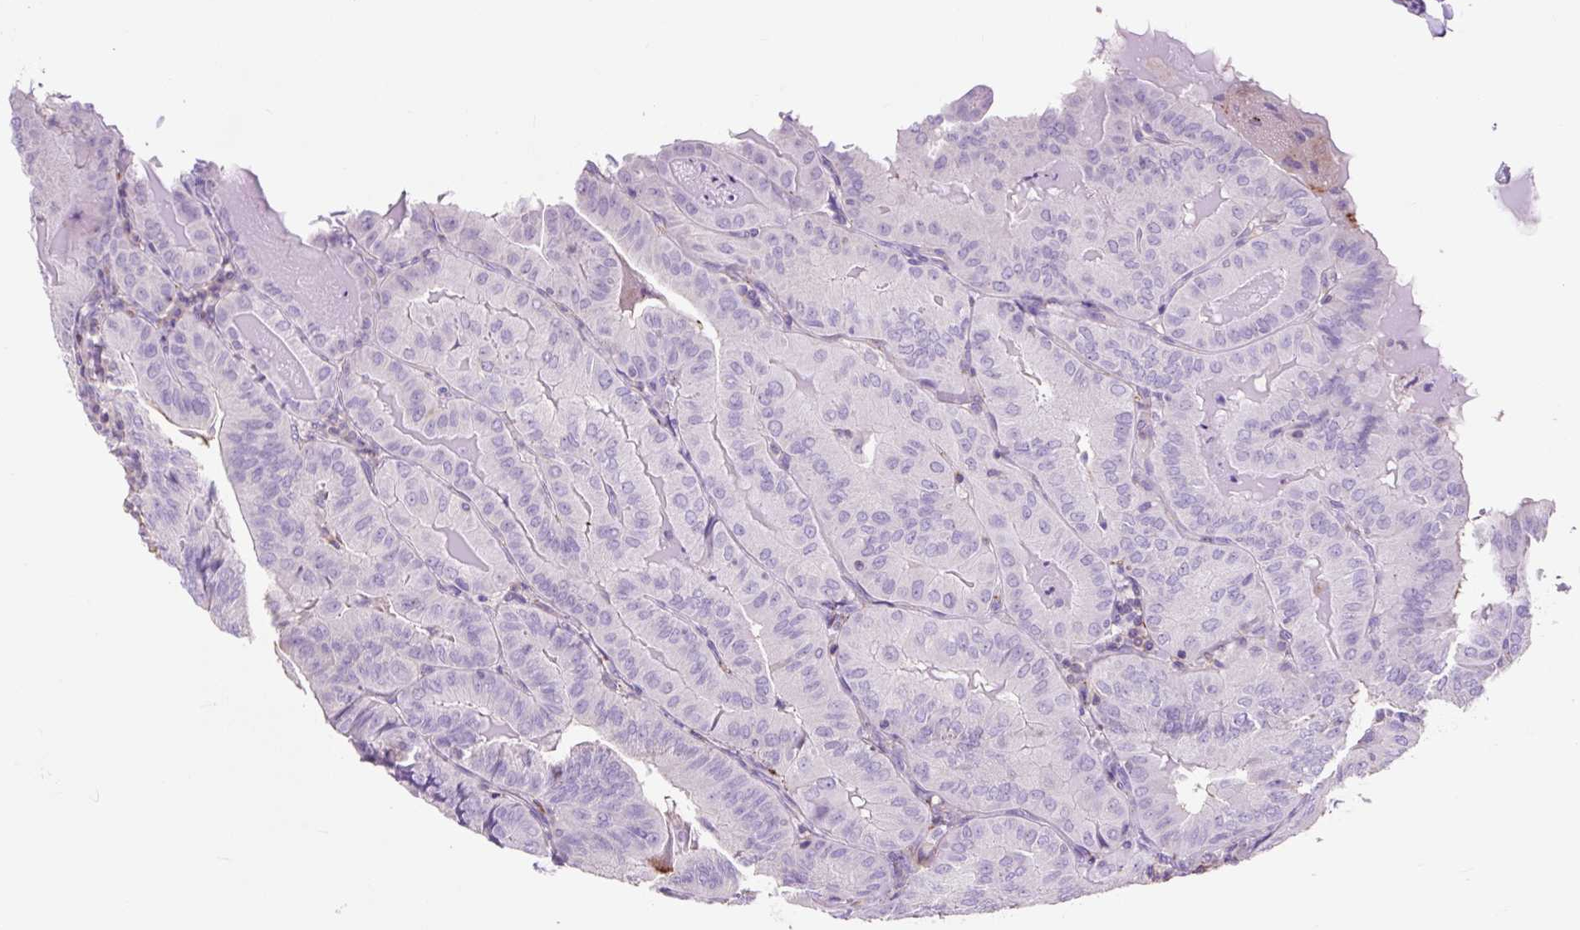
{"staining": {"intensity": "negative", "quantity": "none", "location": "none"}, "tissue": "thyroid cancer", "cell_type": "Tumor cells", "image_type": "cancer", "snomed": [{"axis": "morphology", "description": "Papillary adenocarcinoma, NOS"}, {"axis": "topography", "description": "Thyroid gland"}], "caption": "Tumor cells are negative for protein expression in human papillary adenocarcinoma (thyroid).", "gene": "OR10A7", "patient": {"sex": "female", "age": 68}}